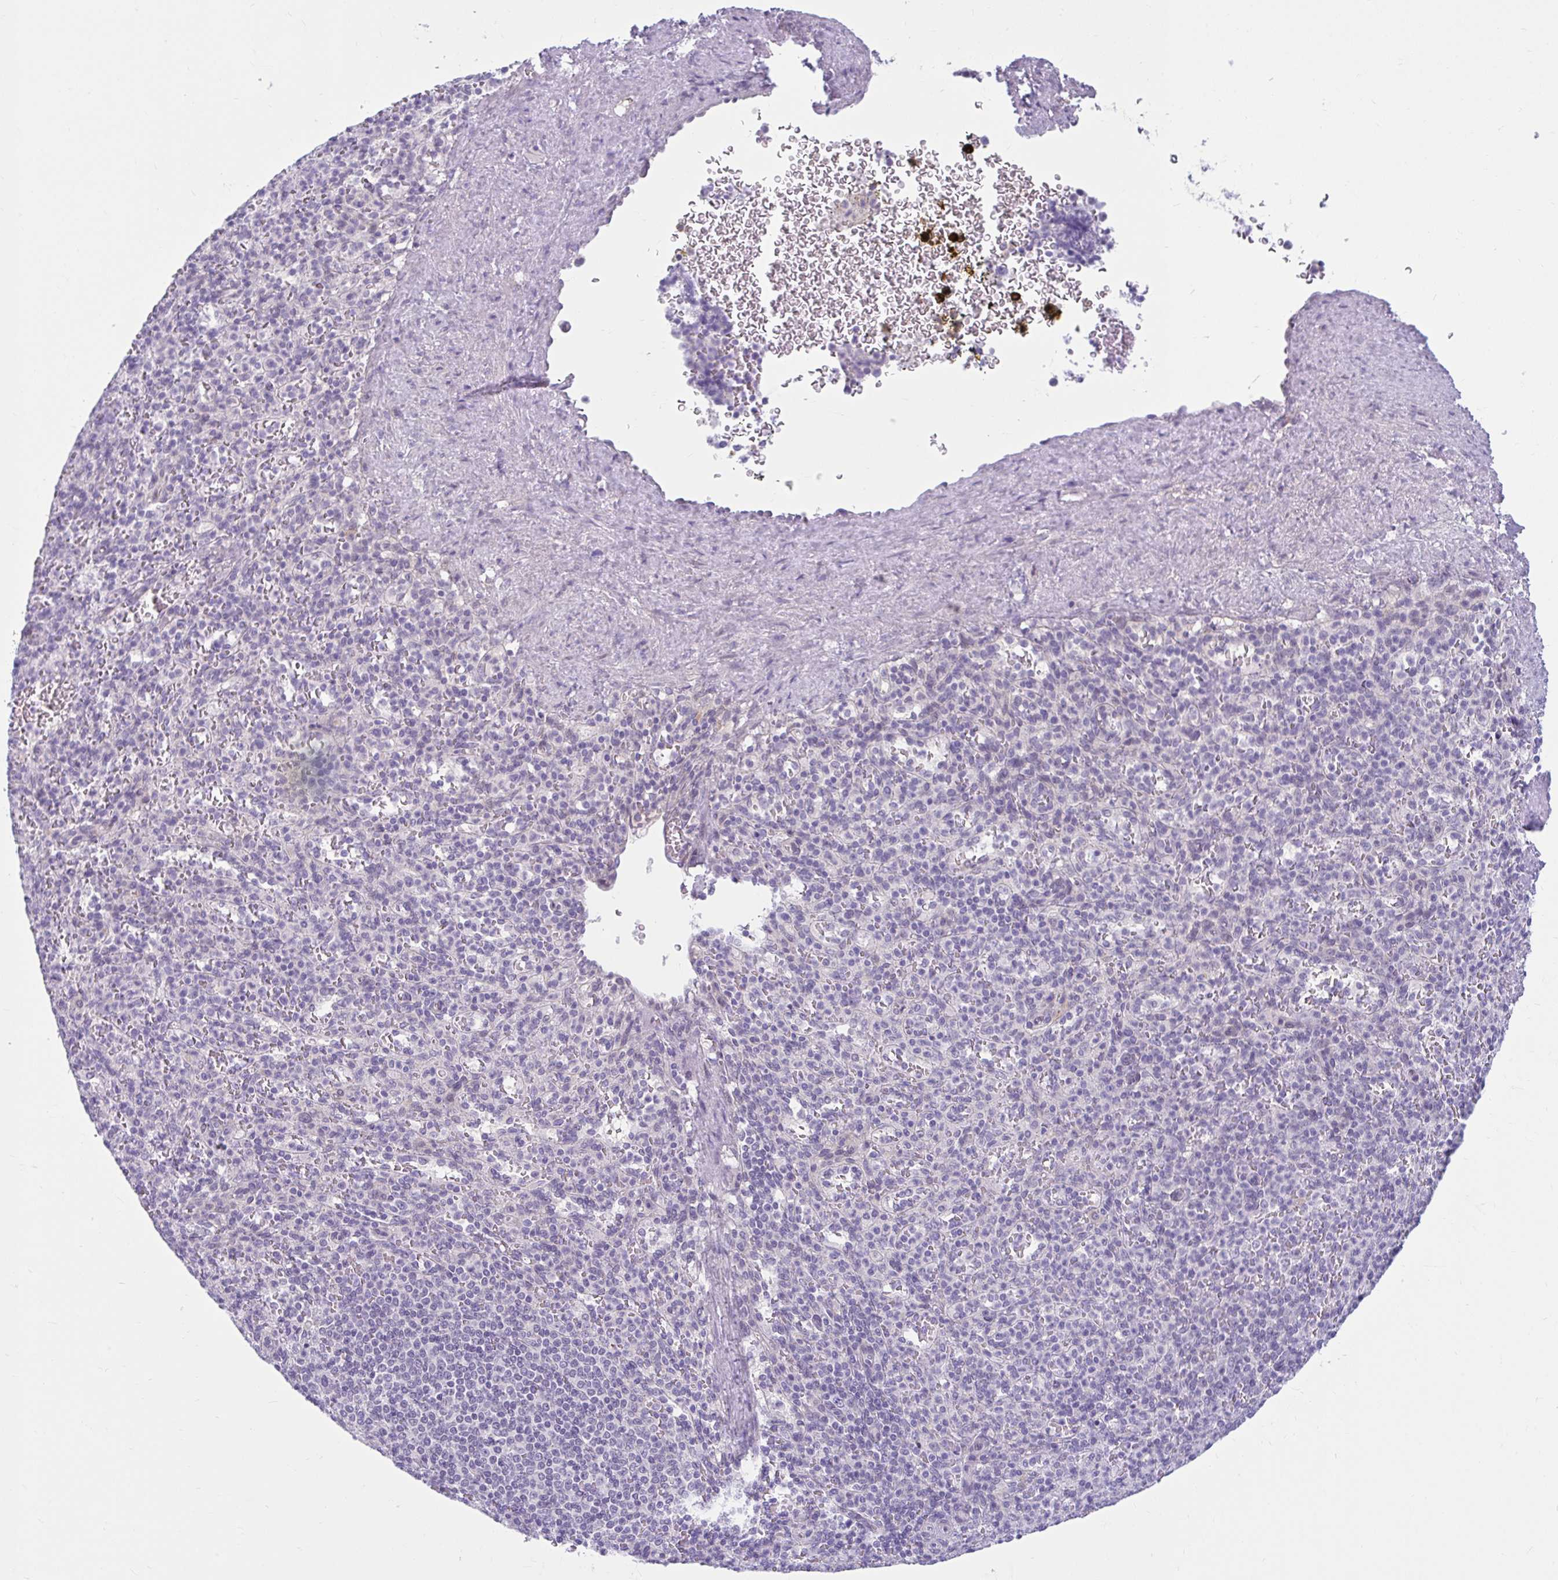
{"staining": {"intensity": "negative", "quantity": "none", "location": "none"}, "tissue": "spleen", "cell_type": "Cells in red pulp", "image_type": "normal", "snomed": [{"axis": "morphology", "description": "Normal tissue, NOS"}, {"axis": "topography", "description": "Spleen"}], "caption": "Cells in red pulp show no significant protein staining in unremarkable spleen. (DAB (3,3'-diaminobenzidine) immunohistochemistry, high magnification).", "gene": "FAM153A", "patient": {"sex": "female", "age": 74}}